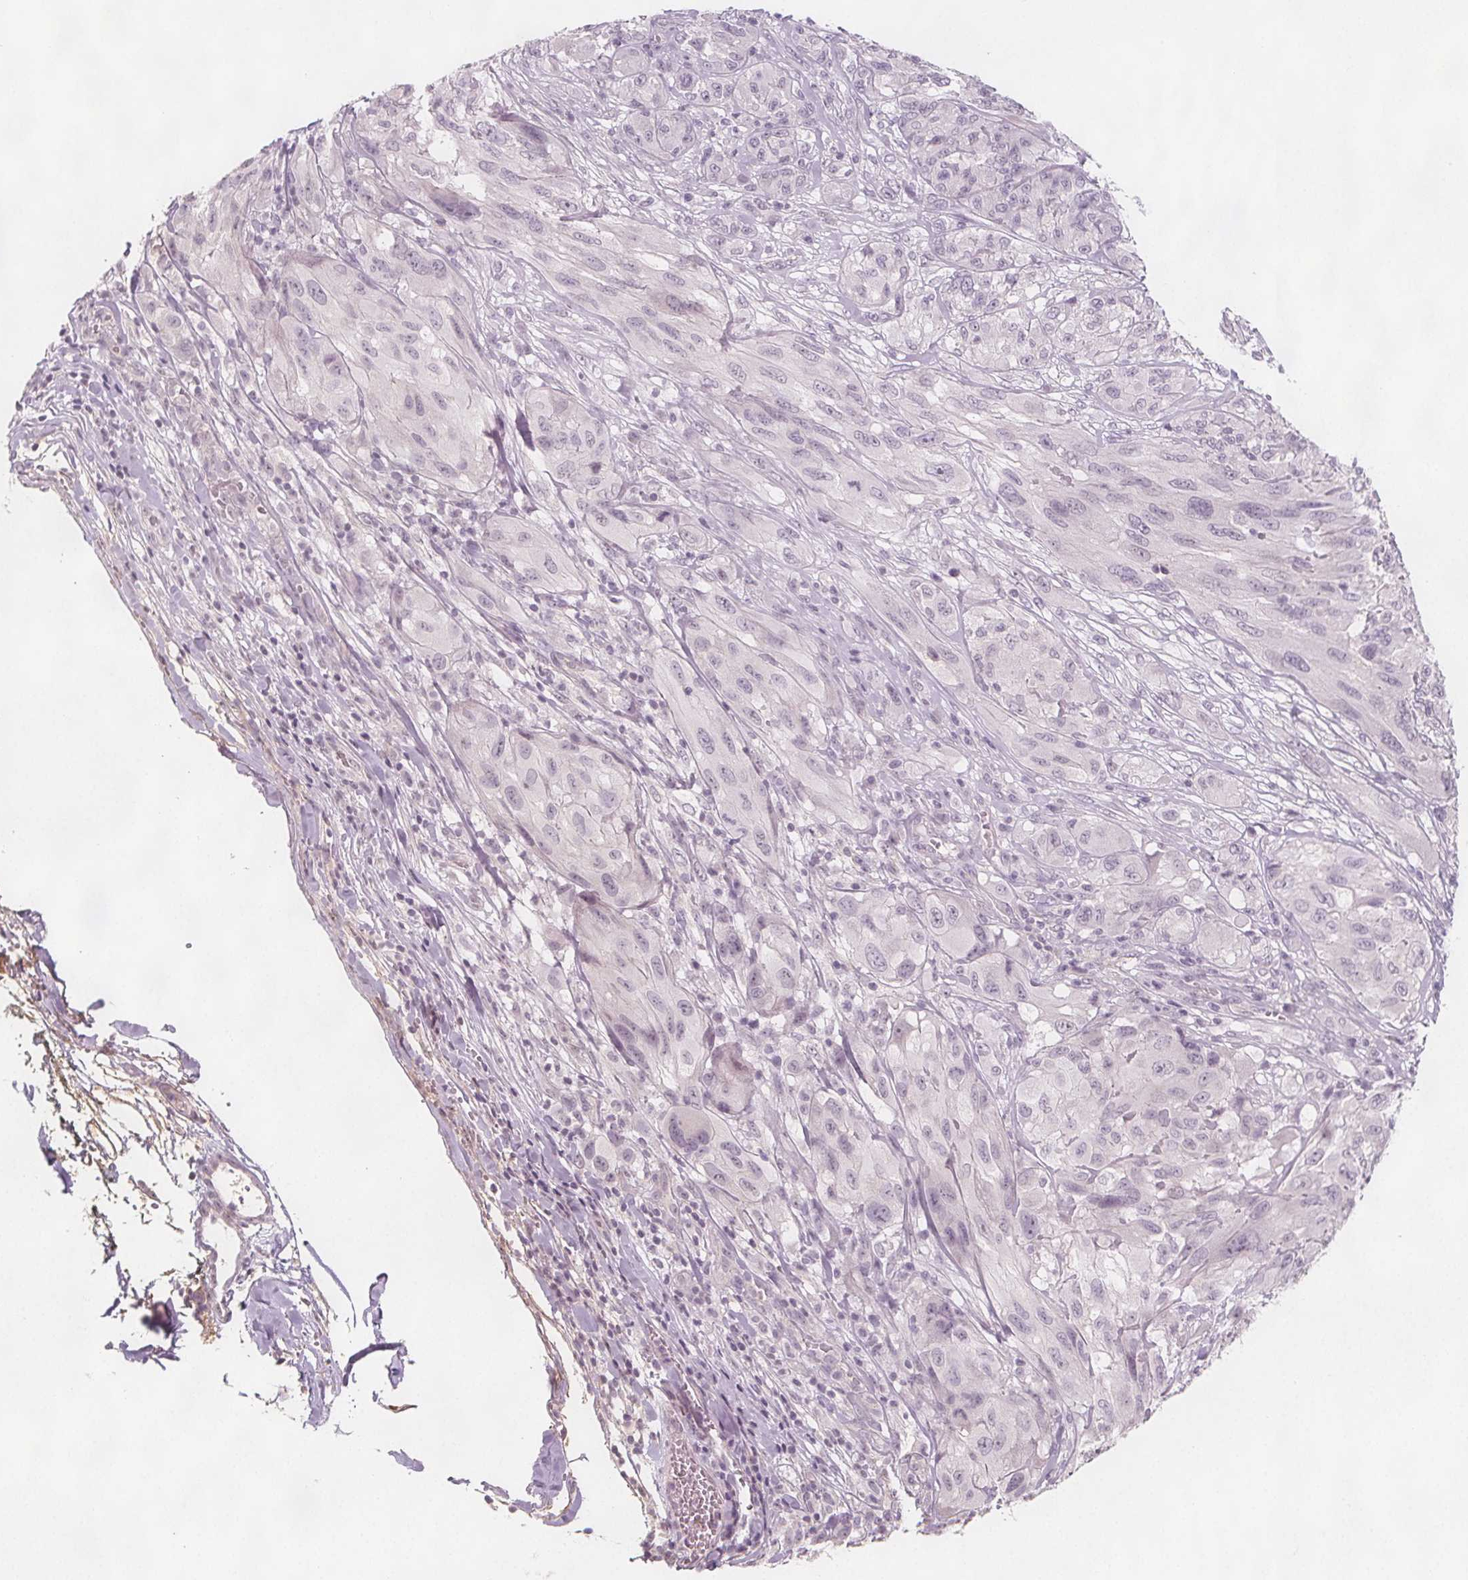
{"staining": {"intensity": "negative", "quantity": "none", "location": "none"}, "tissue": "melanoma", "cell_type": "Tumor cells", "image_type": "cancer", "snomed": [{"axis": "morphology", "description": "Malignant melanoma, NOS"}, {"axis": "topography", "description": "Skin"}], "caption": "Tumor cells show no significant expression in melanoma.", "gene": "C1orf167", "patient": {"sex": "female", "age": 91}}